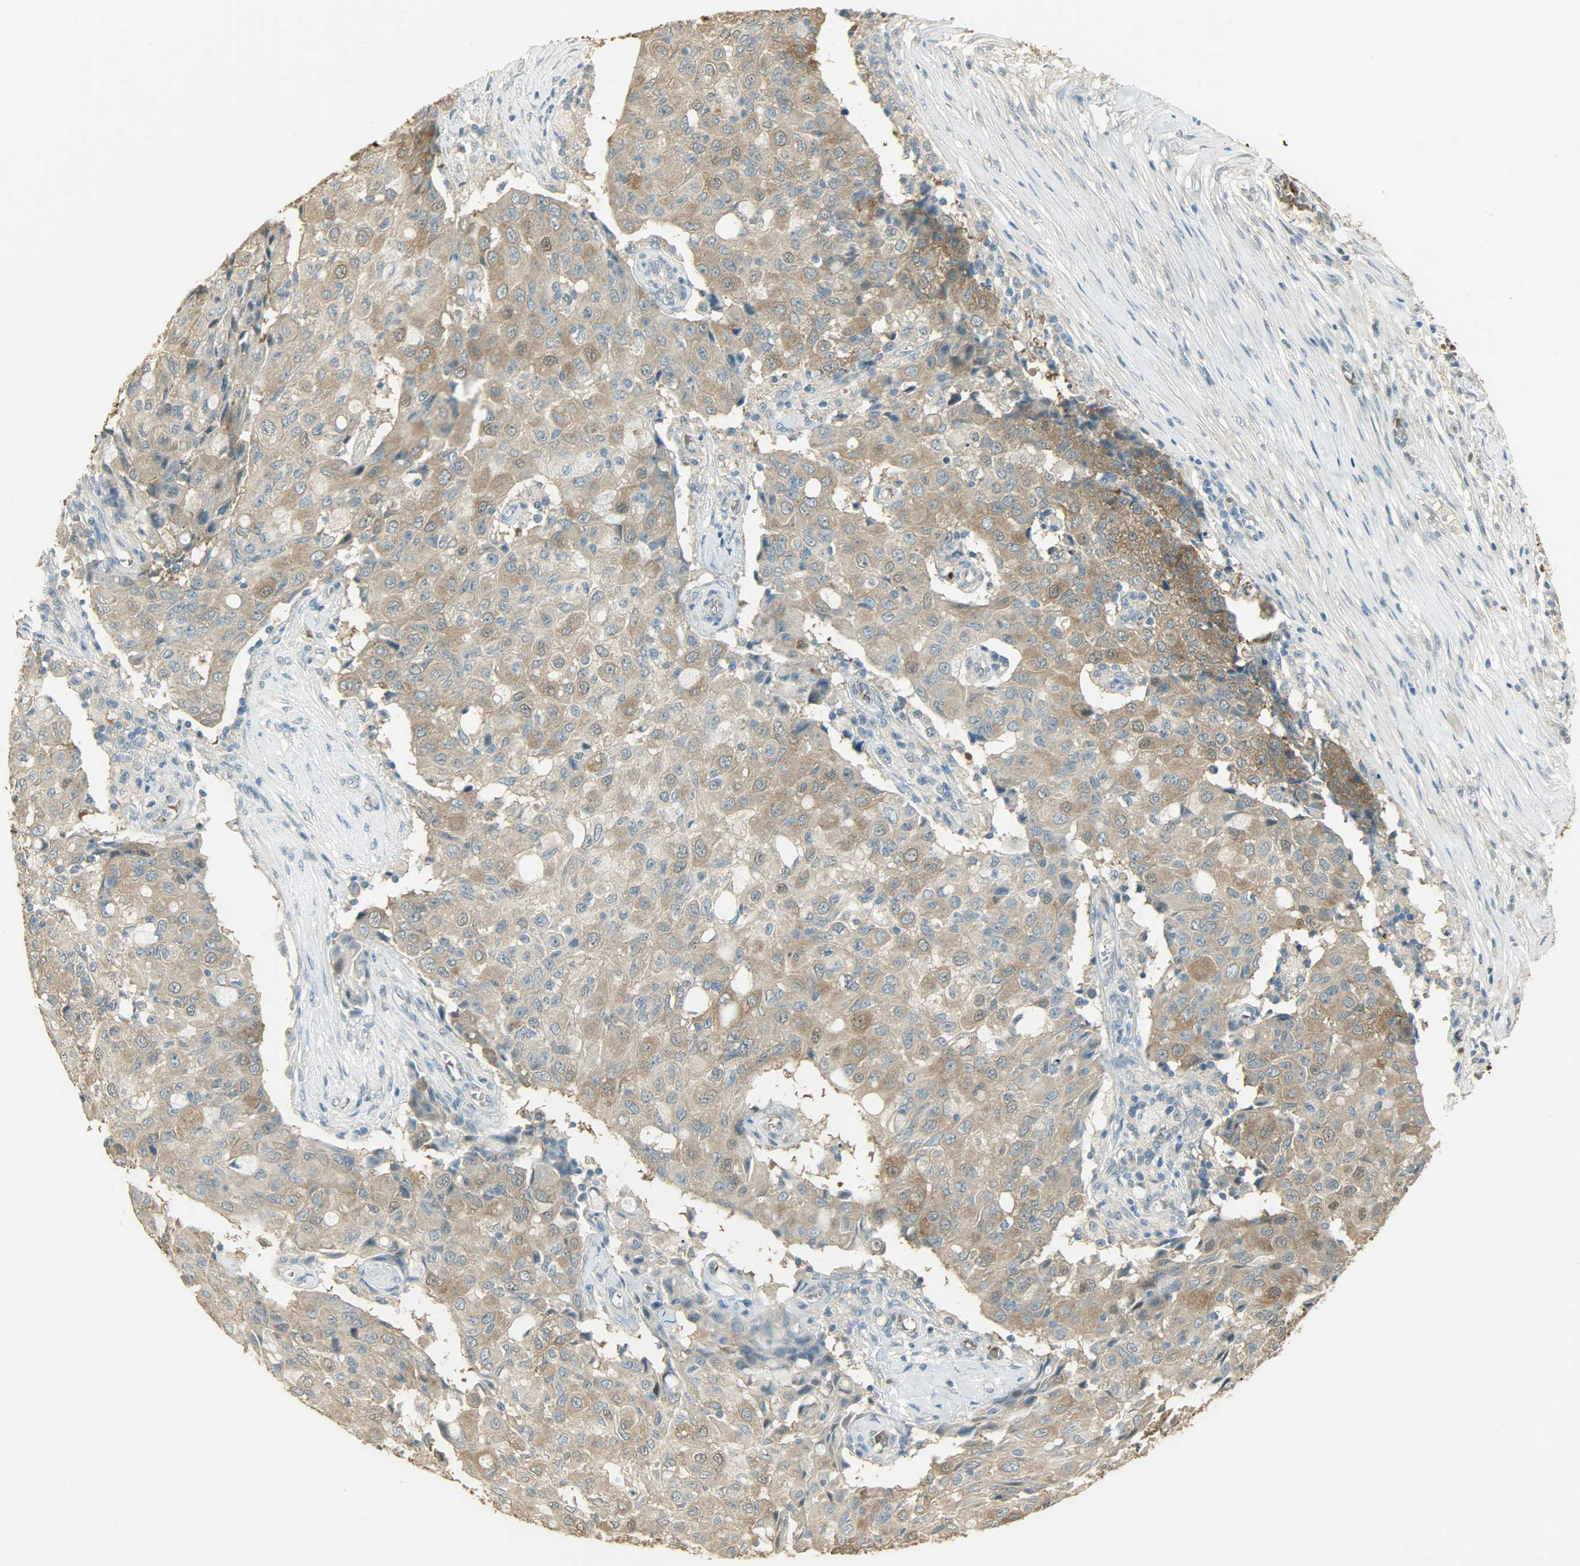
{"staining": {"intensity": "moderate", "quantity": ">75%", "location": "cytoplasmic/membranous"}, "tissue": "ovarian cancer", "cell_type": "Tumor cells", "image_type": "cancer", "snomed": [{"axis": "morphology", "description": "Carcinoma, endometroid"}, {"axis": "topography", "description": "Ovary"}], "caption": "The micrograph demonstrates staining of ovarian endometroid carcinoma, revealing moderate cytoplasmic/membranous protein staining (brown color) within tumor cells.", "gene": "PRMT5", "patient": {"sex": "female", "age": 42}}